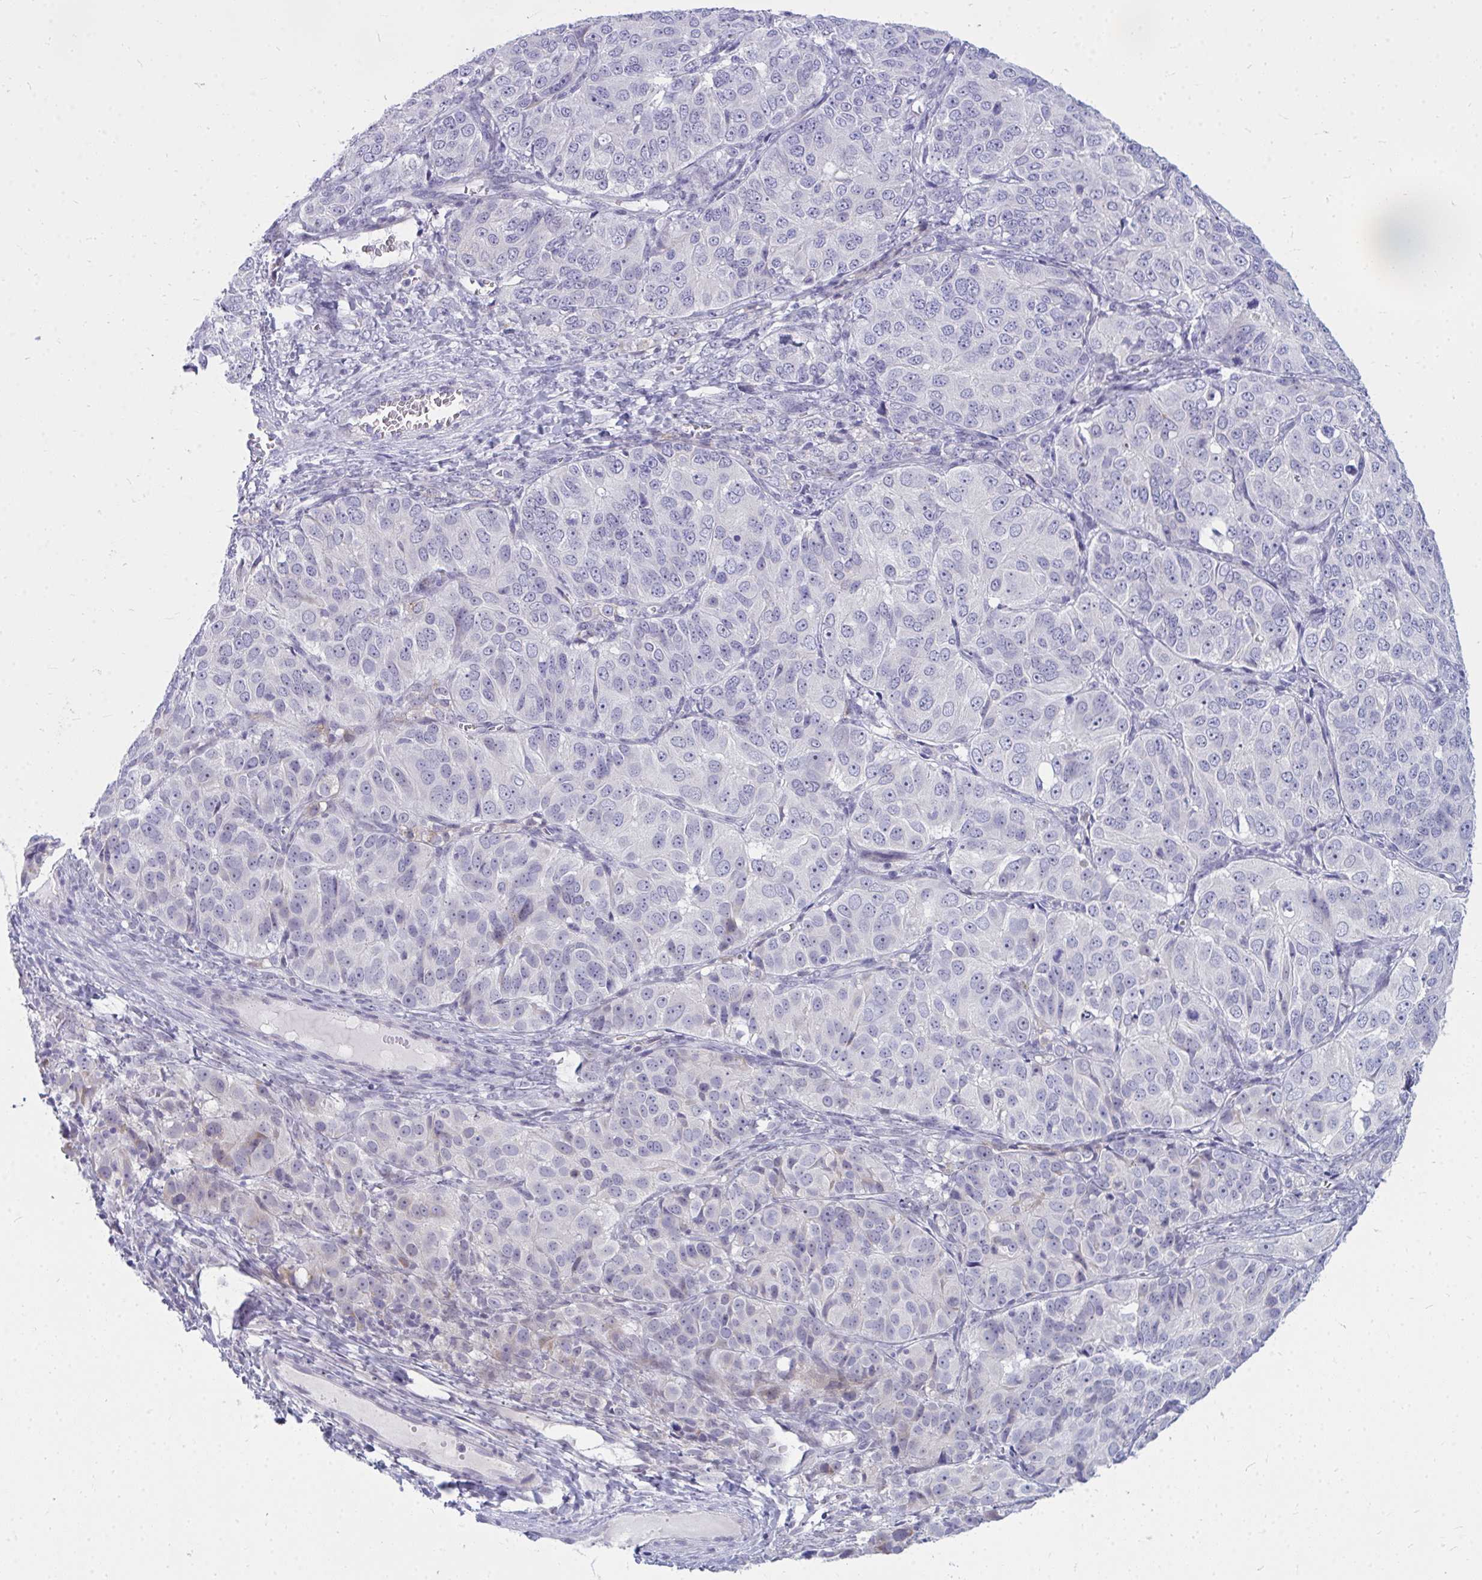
{"staining": {"intensity": "negative", "quantity": "none", "location": "none"}, "tissue": "ovarian cancer", "cell_type": "Tumor cells", "image_type": "cancer", "snomed": [{"axis": "morphology", "description": "Carcinoma, endometroid"}, {"axis": "topography", "description": "Ovary"}], "caption": "DAB immunohistochemical staining of ovarian endometroid carcinoma demonstrates no significant expression in tumor cells.", "gene": "ZSCAN25", "patient": {"sex": "female", "age": 51}}